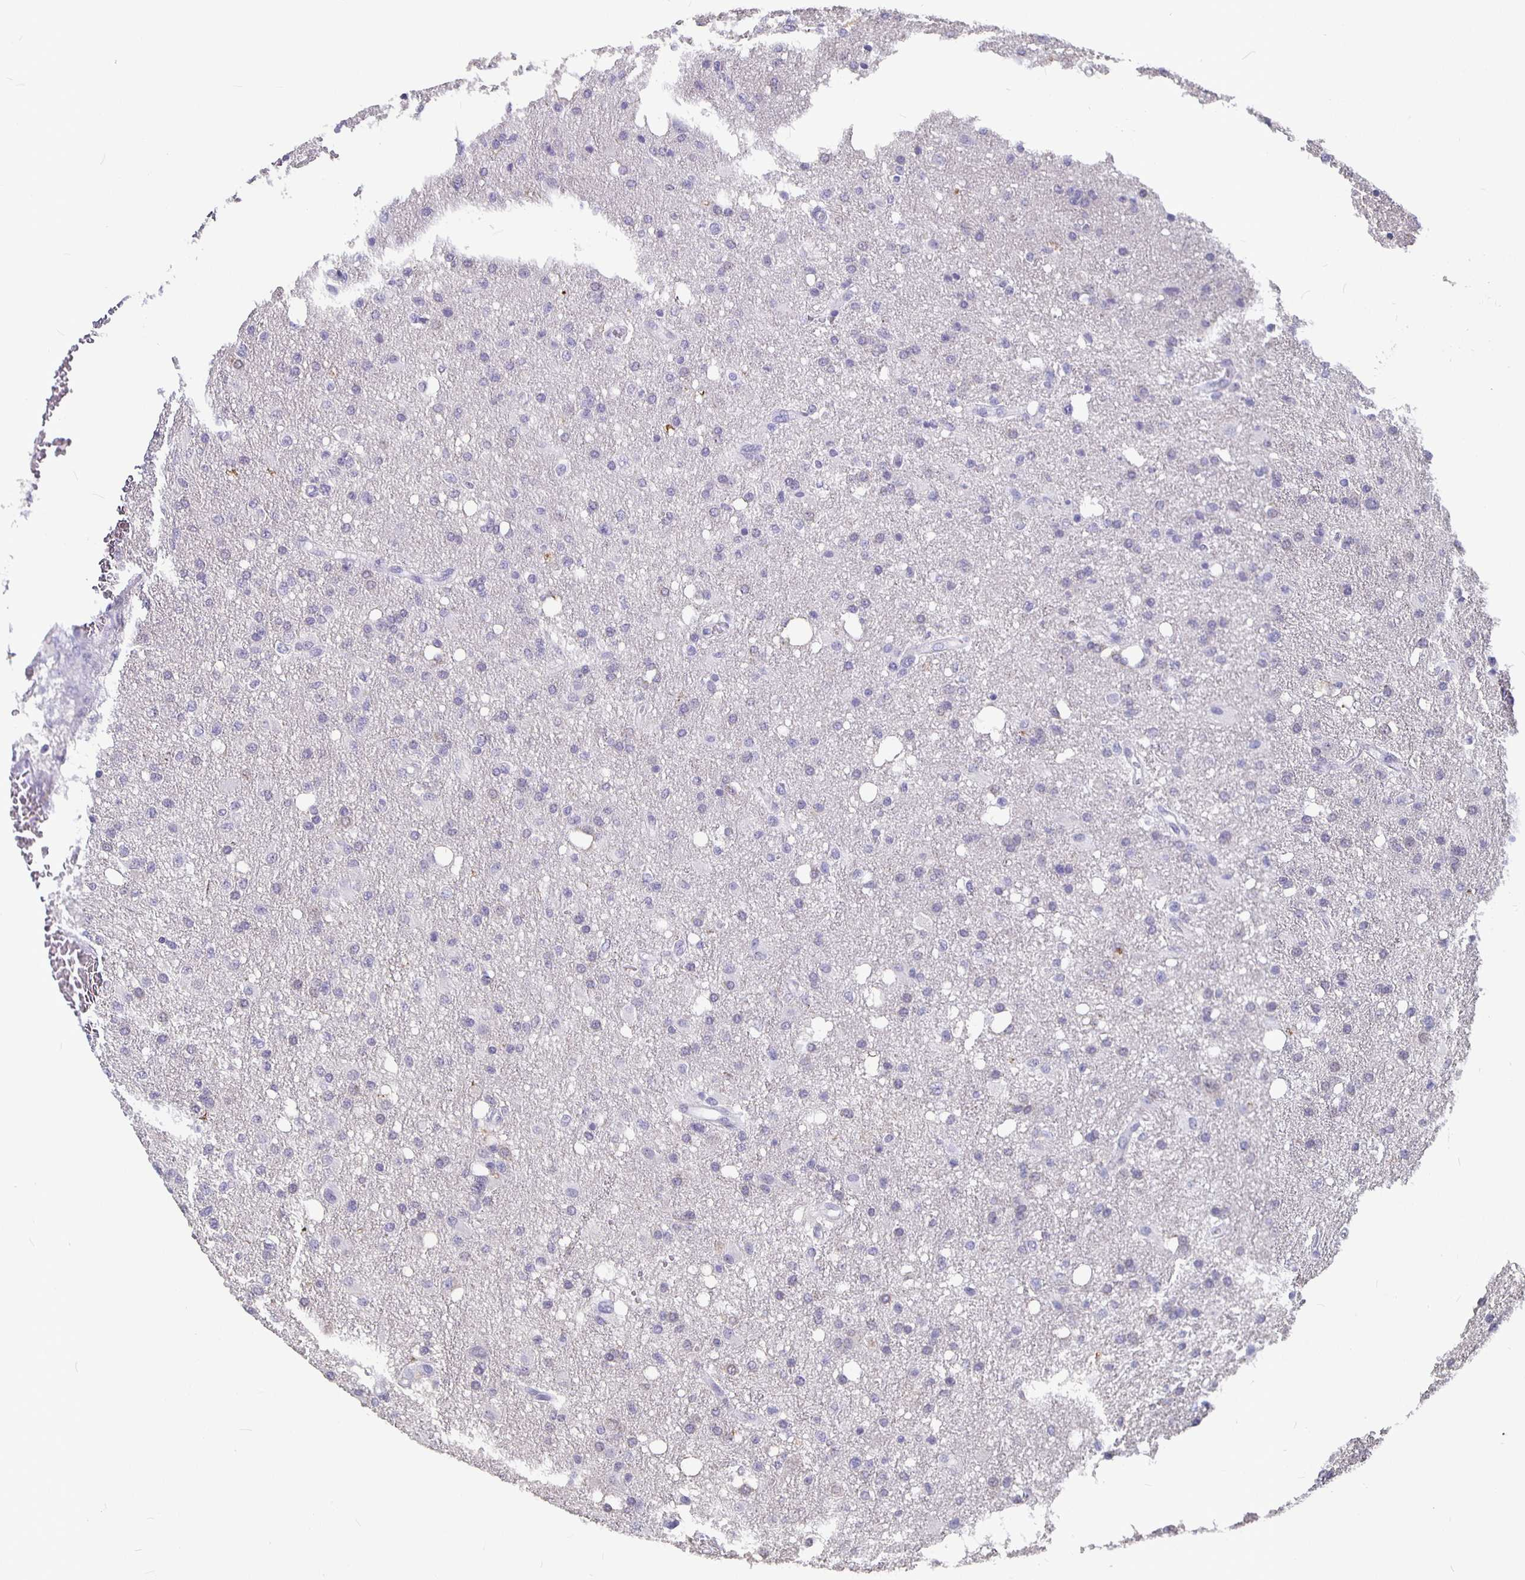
{"staining": {"intensity": "negative", "quantity": "none", "location": "none"}, "tissue": "glioma", "cell_type": "Tumor cells", "image_type": "cancer", "snomed": [{"axis": "morphology", "description": "Glioma, malignant, Low grade"}, {"axis": "topography", "description": "Brain"}], "caption": "Immunohistochemical staining of human glioma shows no significant staining in tumor cells.", "gene": "GPX4", "patient": {"sex": "female", "age": 58}}